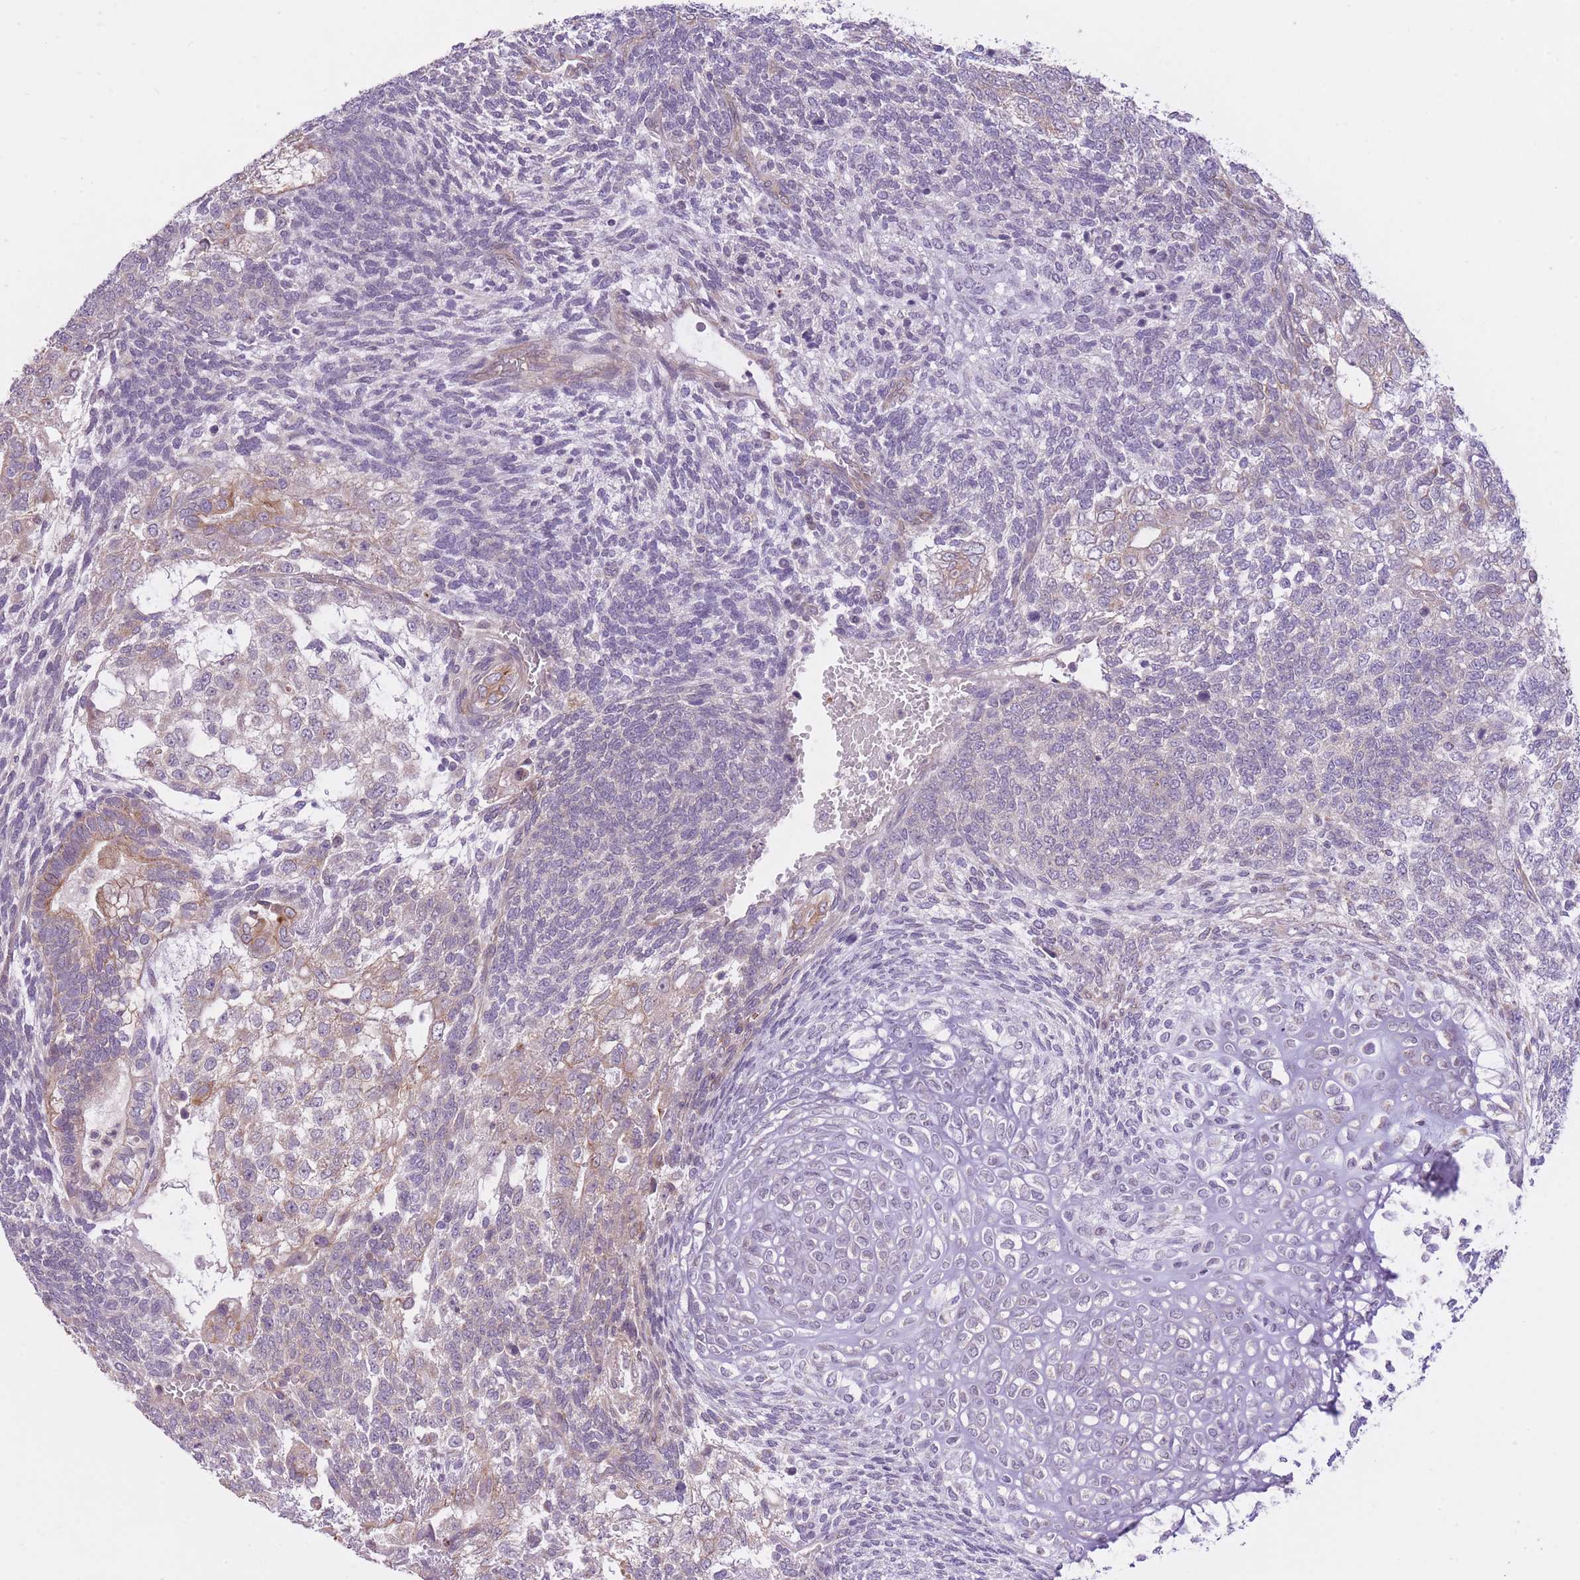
{"staining": {"intensity": "weak", "quantity": "<25%", "location": "cytoplasmic/membranous"}, "tissue": "testis cancer", "cell_type": "Tumor cells", "image_type": "cancer", "snomed": [{"axis": "morphology", "description": "Carcinoma, Embryonal, NOS"}, {"axis": "topography", "description": "Testis"}], "caption": "Tumor cells show no significant expression in testis cancer. The staining was performed using DAB (3,3'-diaminobenzidine) to visualize the protein expression in brown, while the nuclei were stained in blue with hematoxylin (Magnification: 20x).", "gene": "REV1", "patient": {"sex": "male", "age": 23}}